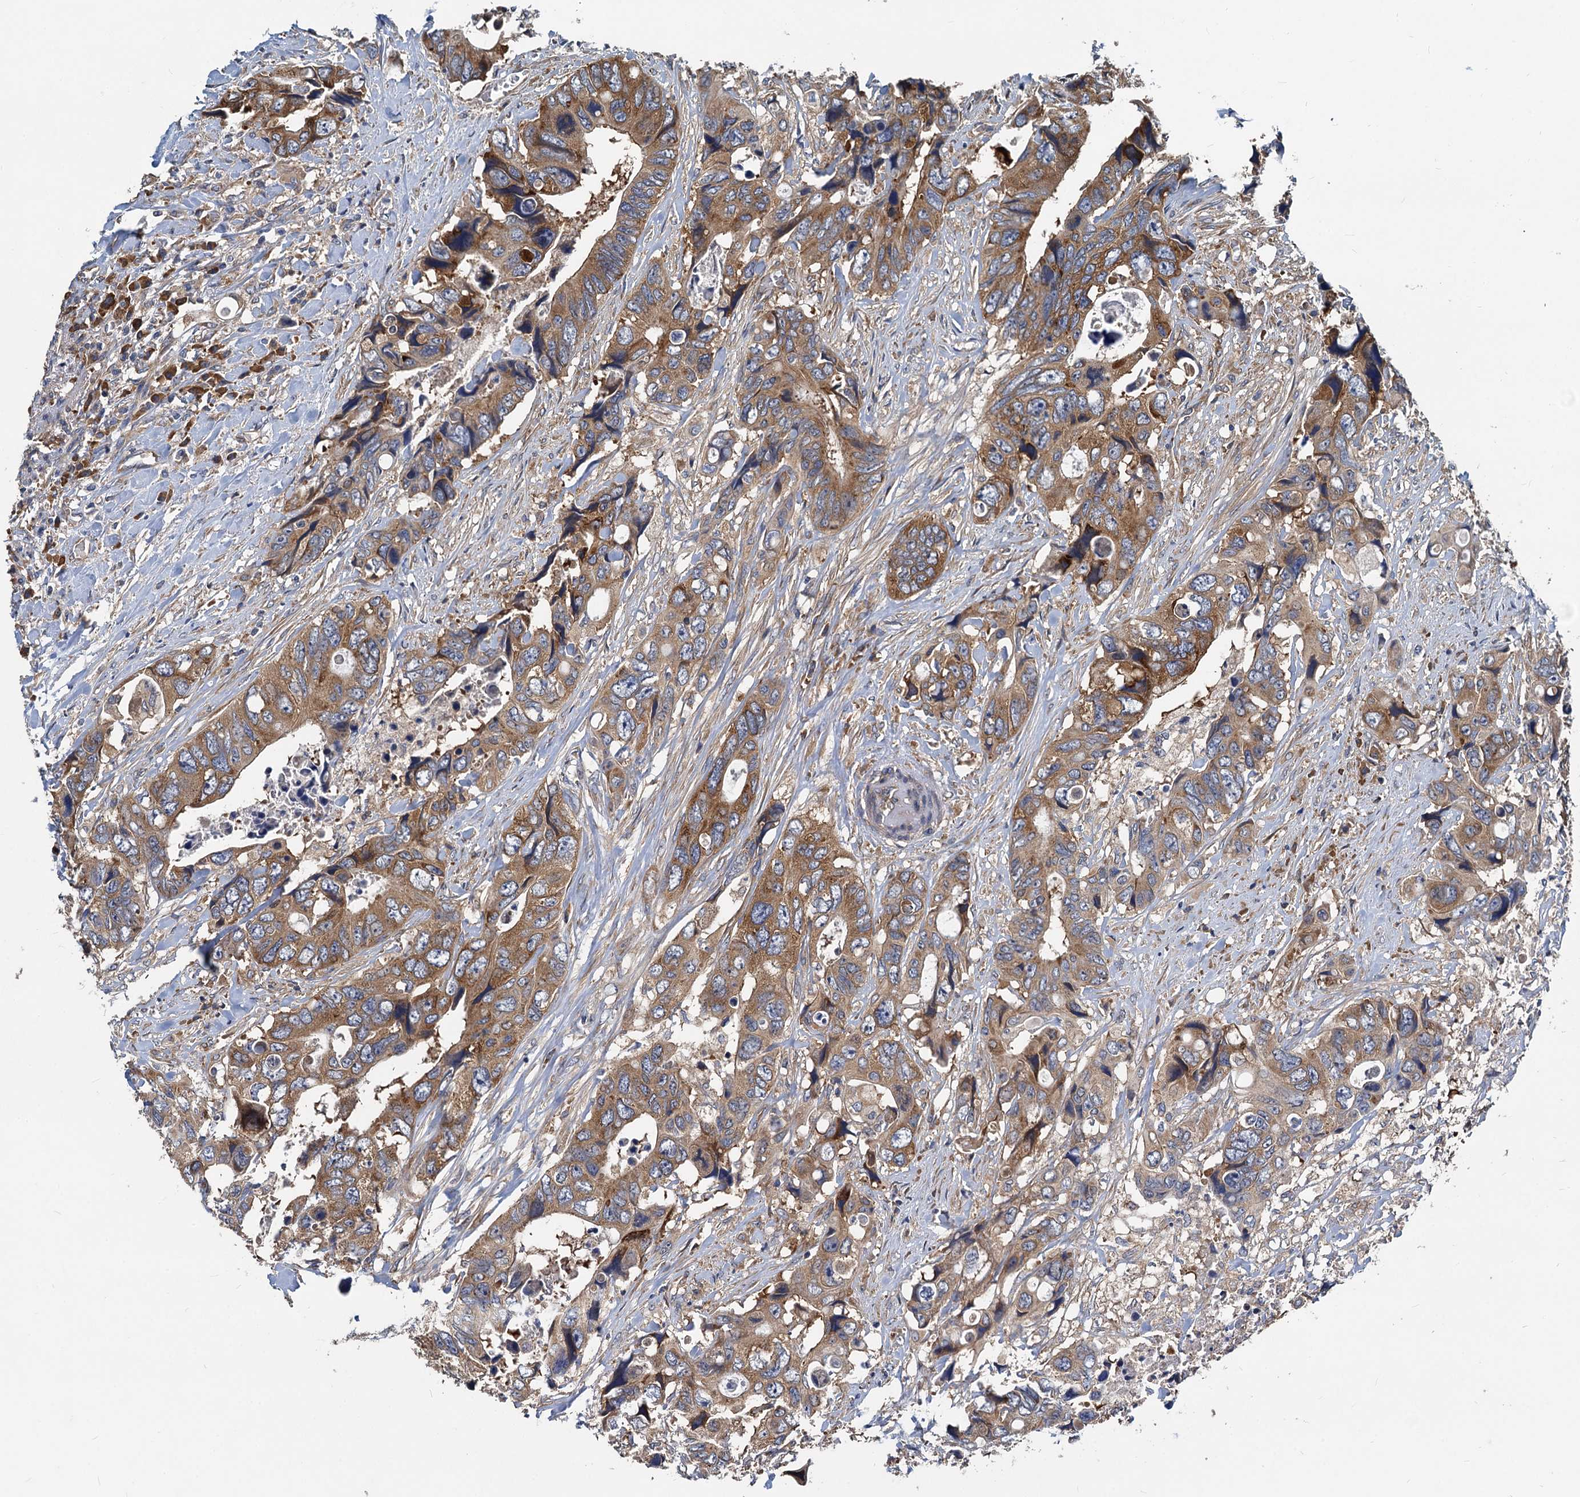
{"staining": {"intensity": "moderate", "quantity": ">75%", "location": "cytoplasmic/membranous"}, "tissue": "colorectal cancer", "cell_type": "Tumor cells", "image_type": "cancer", "snomed": [{"axis": "morphology", "description": "Adenocarcinoma, NOS"}, {"axis": "topography", "description": "Rectum"}], "caption": "Colorectal cancer tissue exhibits moderate cytoplasmic/membranous expression in about >75% of tumor cells", "gene": "EIF2B2", "patient": {"sex": "male", "age": 57}}